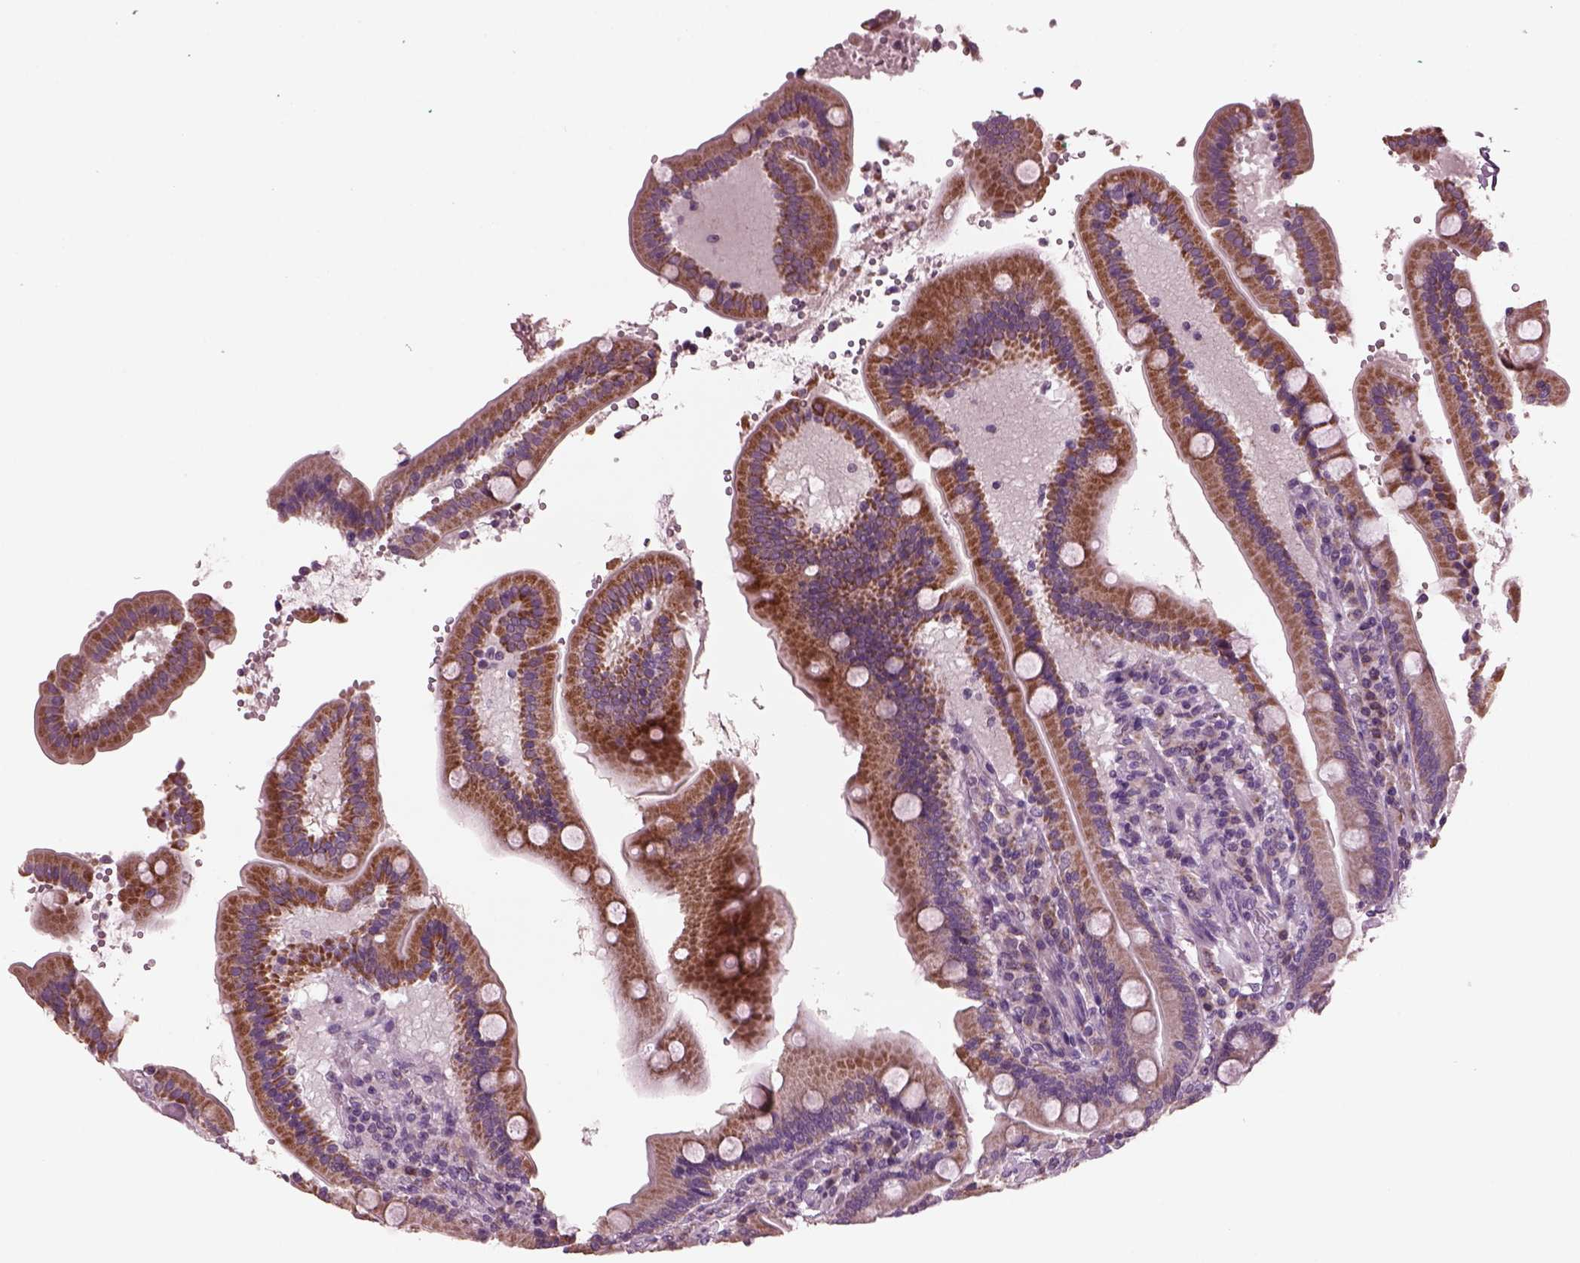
{"staining": {"intensity": "strong", "quantity": "<25%", "location": "cytoplasmic/membranous"}, "tissue": "duodenum", "cell_type": "Glandular cells", "image_type": "normal", "snomed": [{"axis": "morphology", "description": "Normal tissue, NOS"}, {"axis": "topography", "description": "Duodenum"}], "caption": "Protein expression analysis of unremarkable duodenum demonstrates strong cytoplasmic/membranous staining in approximately <25% of glandular cells.", "gene": "AP4M1", "patient": {"sex": "female", "age": 62}}